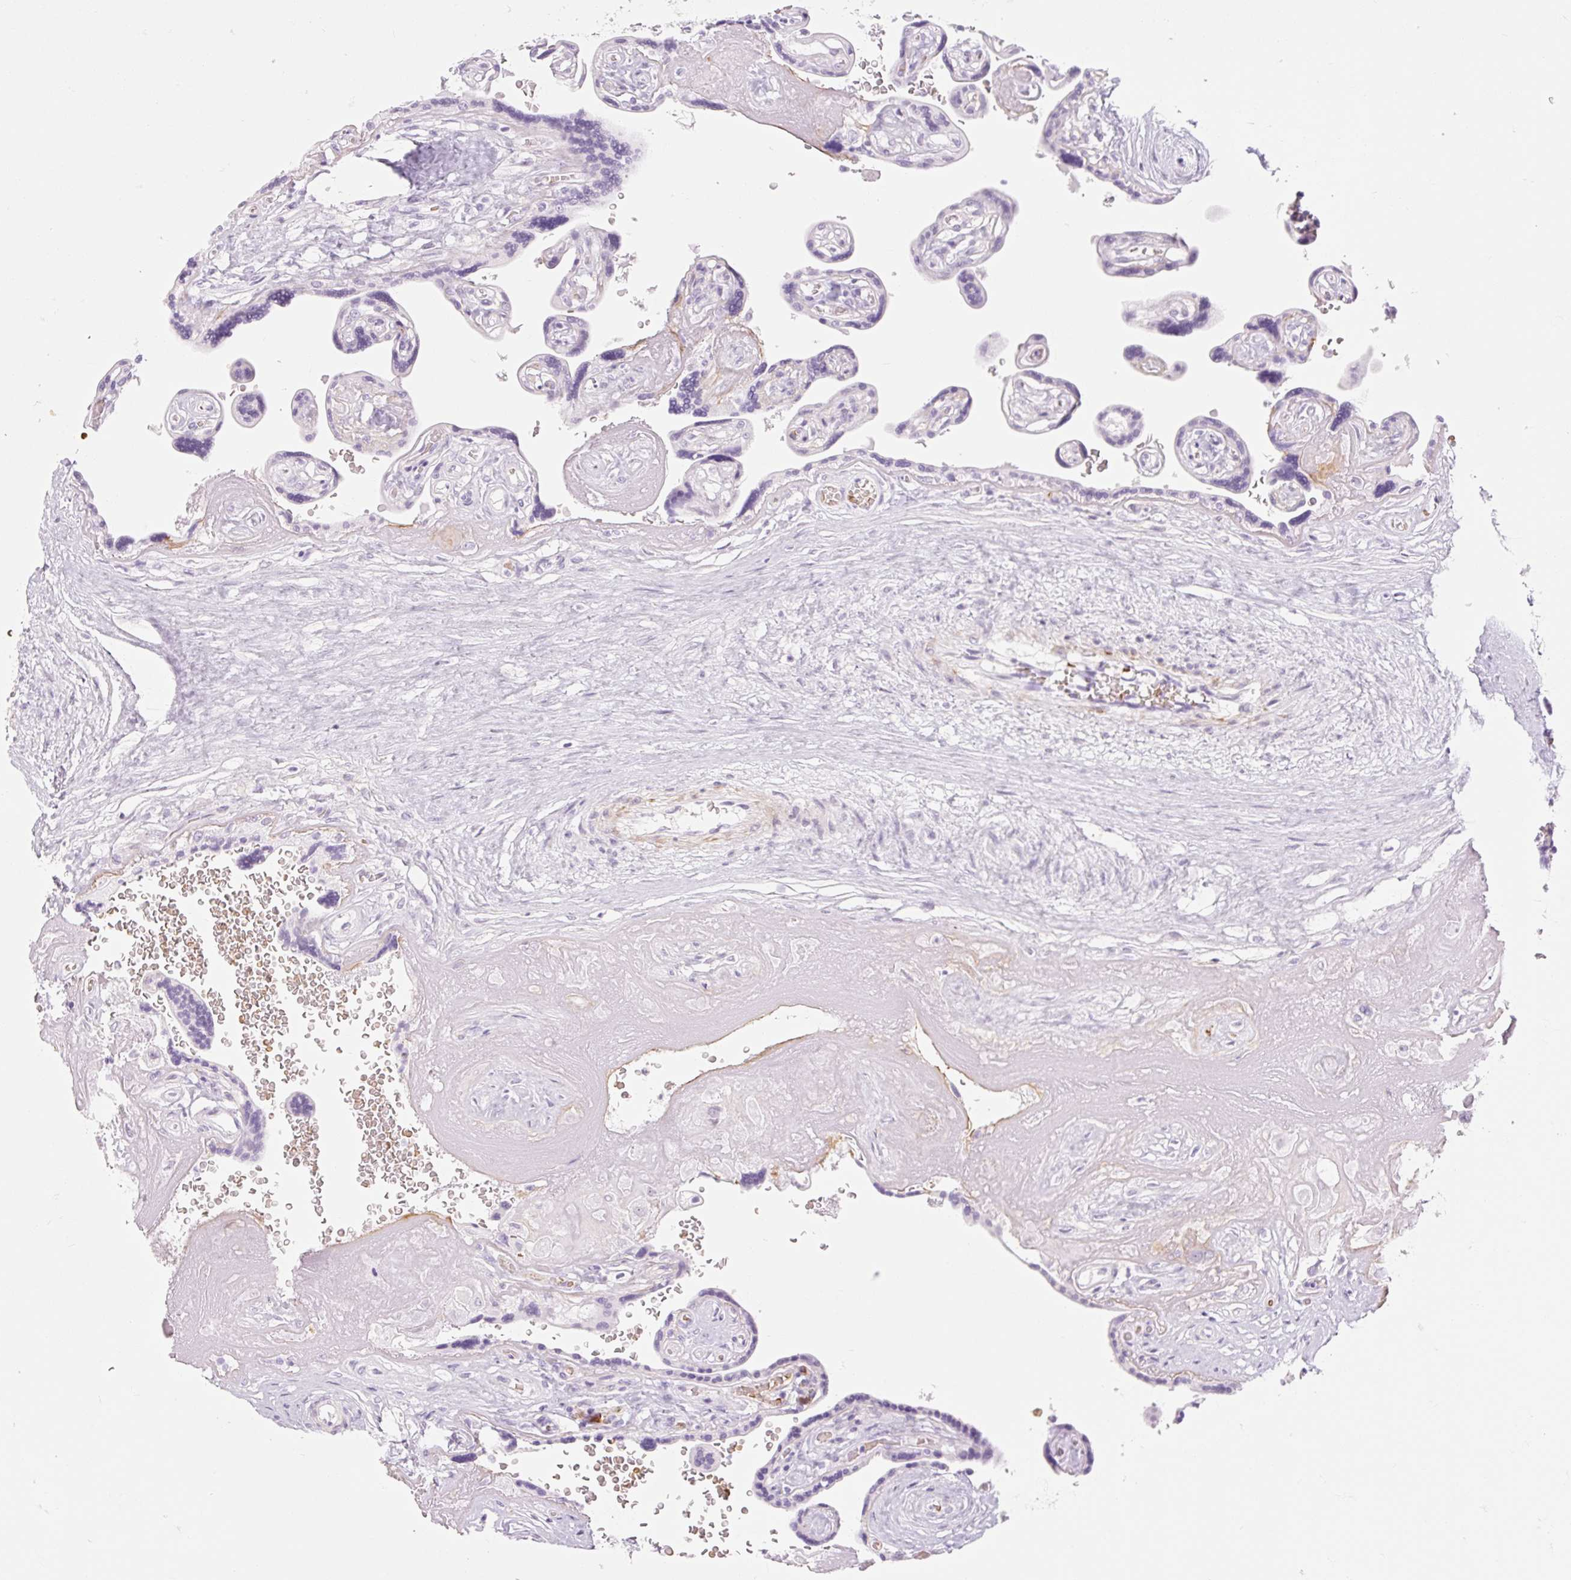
{"staining": {"intensity": "negative", "quantity": "none", "location": "none"}, "tissue": "placenta", "cell_type": "Decidual cells", "image_type": "normal", "snomed": [{"axis": "morphology", "description": "Normal tissue, NOS"}, {"axis": "topography", "description": "Placenta"}], "caption": "Protein analysis of unremarkable placenta demonstrates no significant staining in decidual cells.", "gene": "TAF1L", "patient": {"sex": "female", "age": 32}}